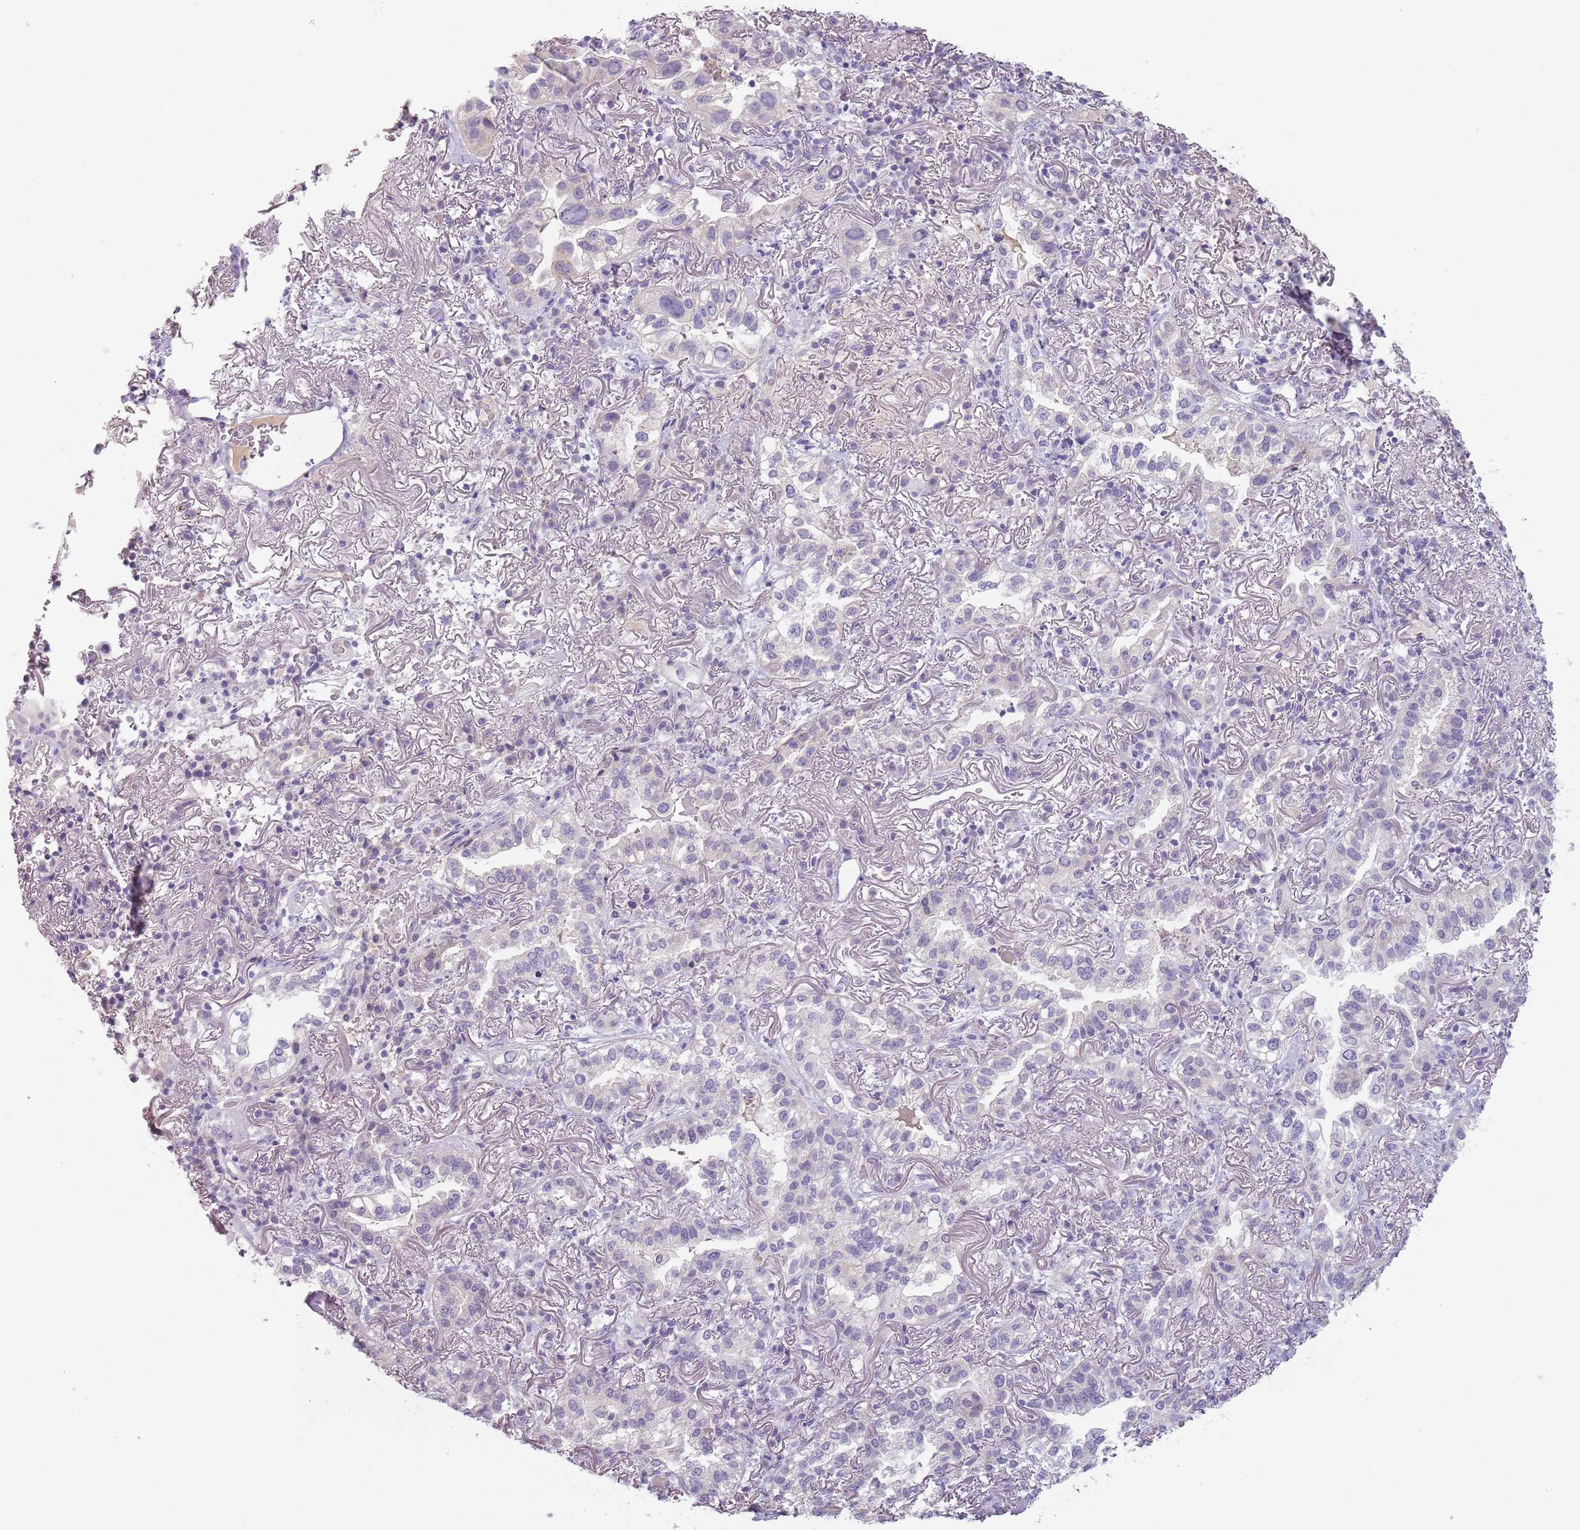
{"staining": {"intensity": "negative", "quantity": "none", "location": "none"}, "tissue": "lung cancer", "cell_type": "Tumor cells", "image_type": "cancer", "snomed": [{"axis": "morphology", "description": "Adenocarcinoma, NOS"}, {"axis": "topography", "description": "Lung"}], "caption": "Immunohistochemistry of adenocarcinoma (lung) displays no positivity in tumor cells. Nuclei are stained in blue.", "gene": "CEP19", "patient": {"sex": "female", "age": 69}}